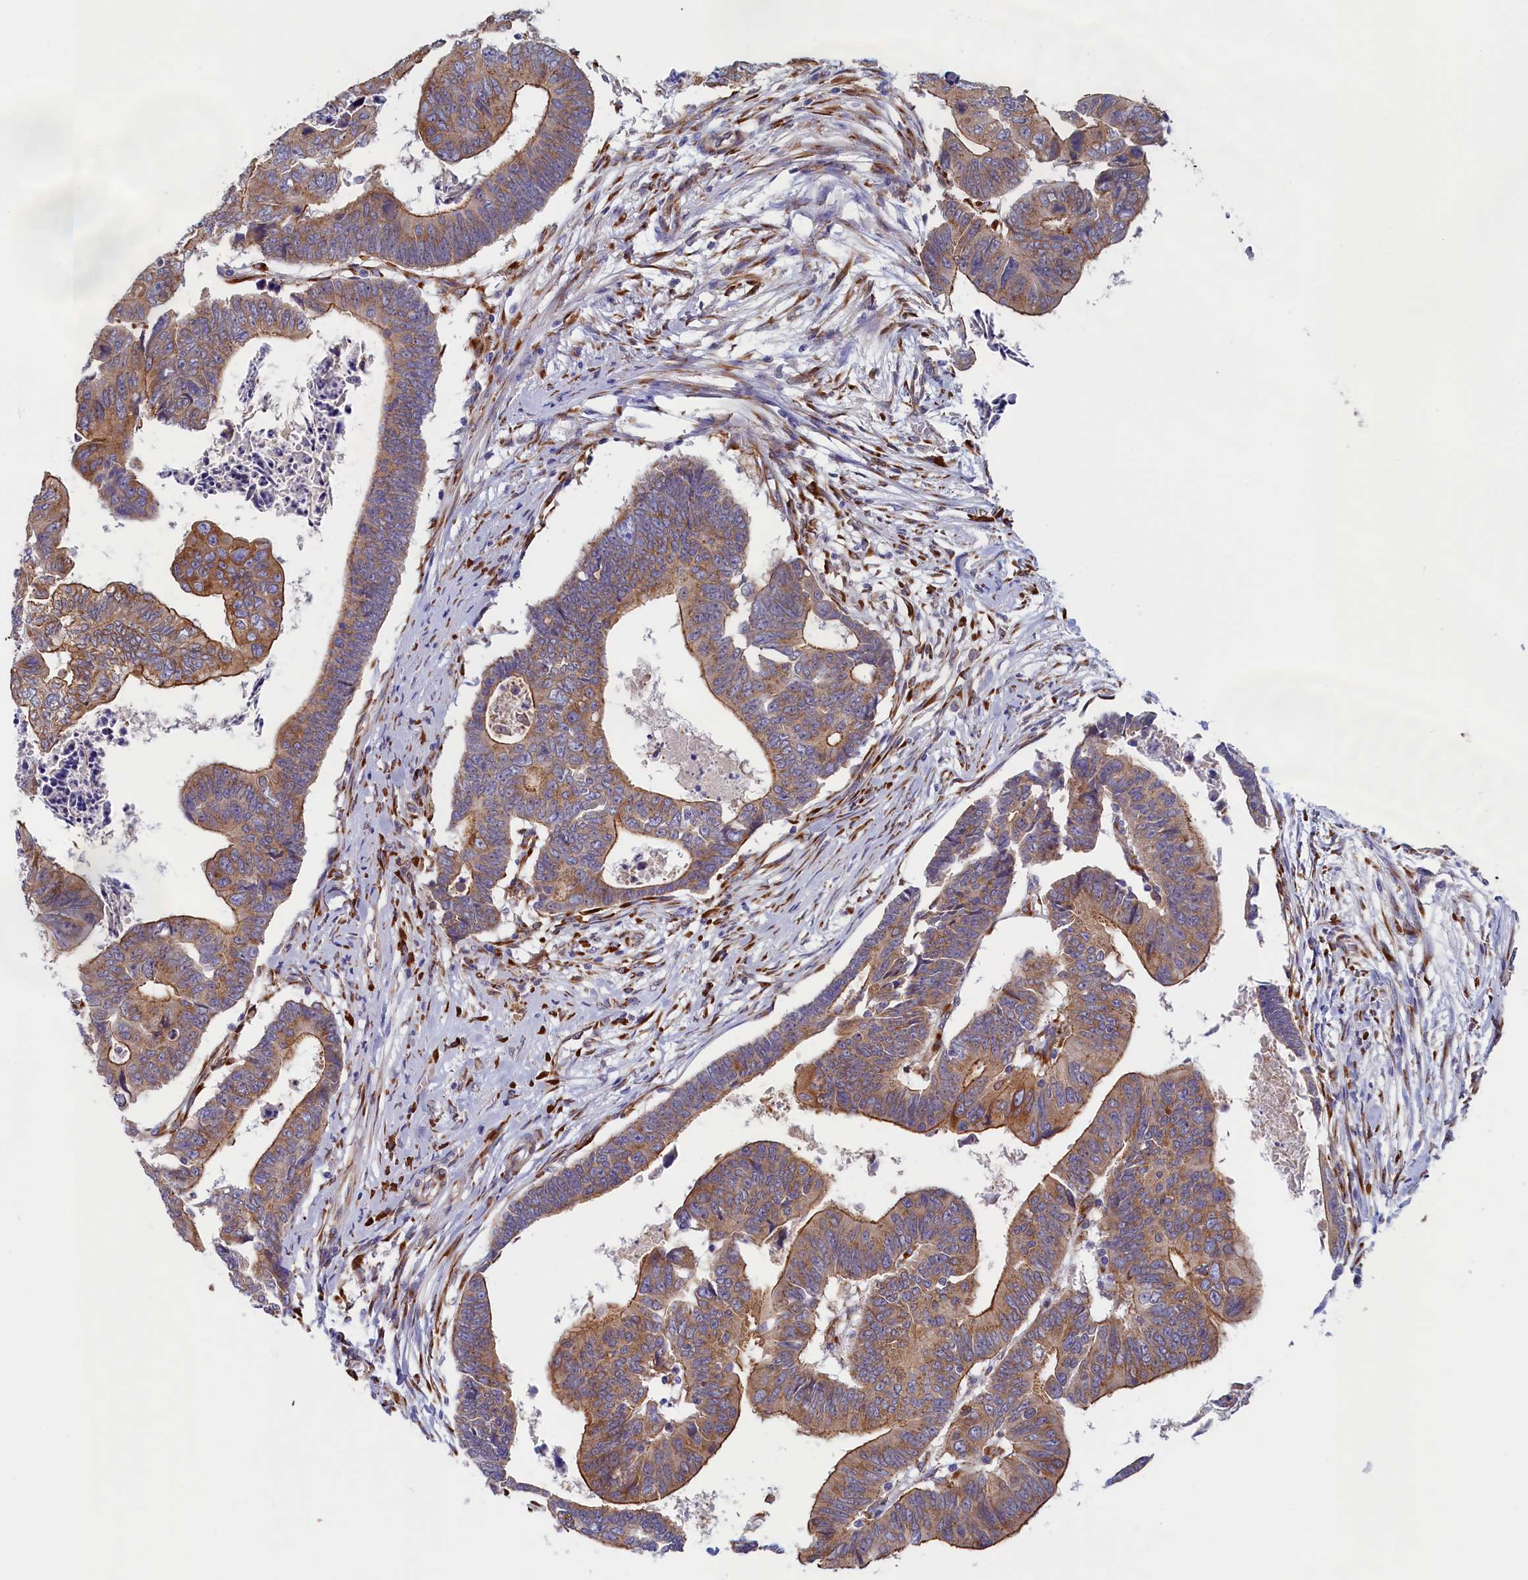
{"staining": {"intensity": "moderate", "quantity": ">75%", "location": "cytoplasmic/membranous"}, "tissue": "colorectal cancer", "cell_type": "Tumor cells", "image_type": "cancer", "snomed": [{"axis": "morphology", "description": "Adenocarcinoma, NOS"}, {"axis": "topography", "description": "Rectum"}], "caption": "A photomicrograph of colorectal cancer (adenocarcinoma) stained for a protein reveals moderate cytoplasmic/membranous brown staining in tumor cells. Nuclei are stained in blue.", "gene": "CCDC68", "patient": {"sex": "female", "age": 65}}